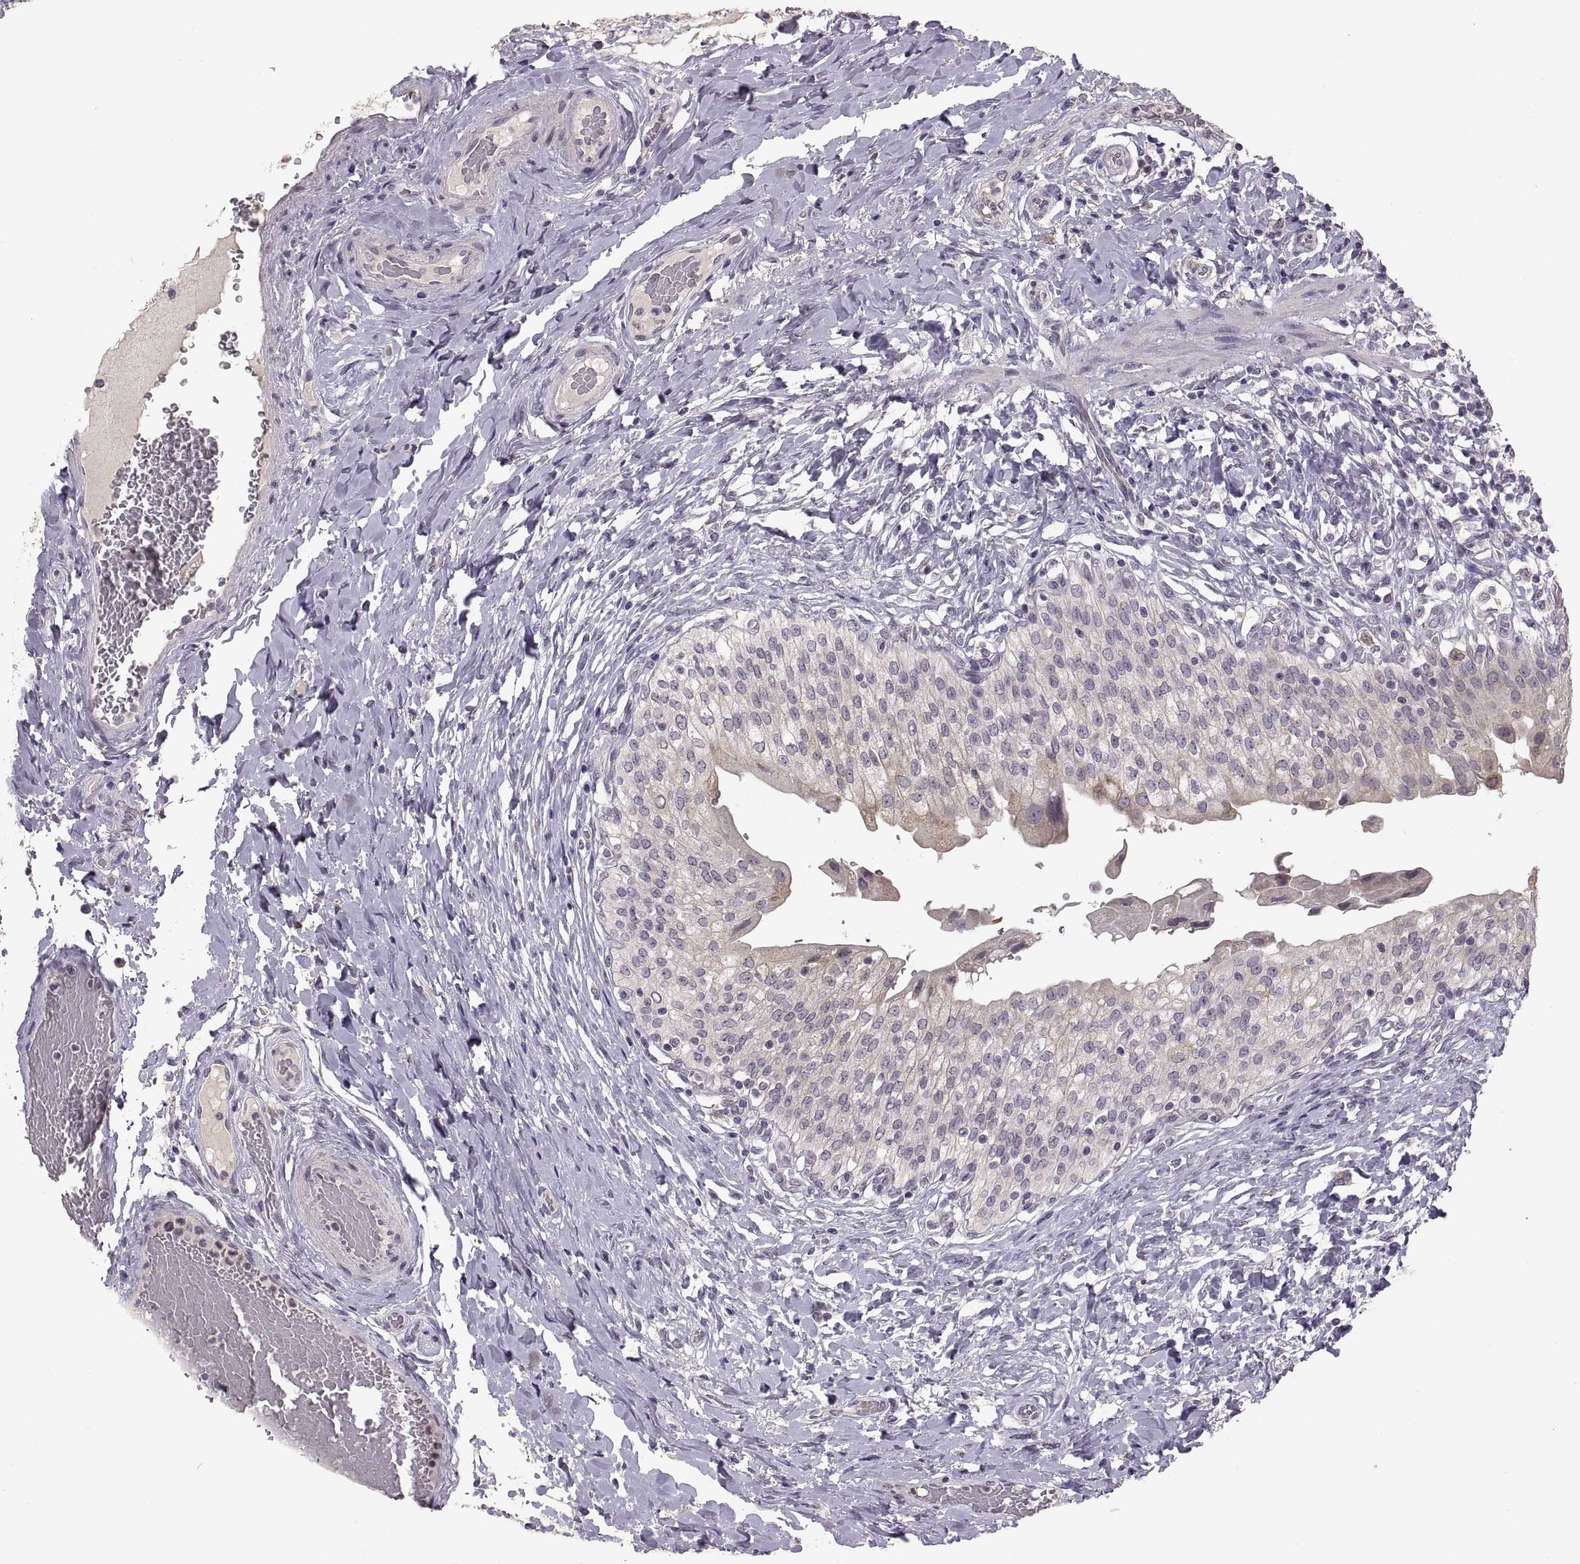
{"staining": {"intensity": "negative", "quantity": "none", "location": "none"}, "tissue": "urinary bladder", "cell_type": "Urothelial cells", "image_type": "normal", "snomed": [{"axis": "morphology", "description": "Normal tissue, NOS"}, {"axis": "morphology", "description": "Inflammation, NOS"}, {"axis": "topography", "description": "Urinary bladder"}], "caption": "High power microscopy histopathology image of an immunohistochemistry (IHC) photomicrograph of unremarkable urinary bladder, revealing no significant positivity in urothelial cells. (DAB immunohistochemistry visualized using brightfield microscopy, high magnification).", "gene": "HMGCR", "patient": {"sex": "male", "age": 64}}